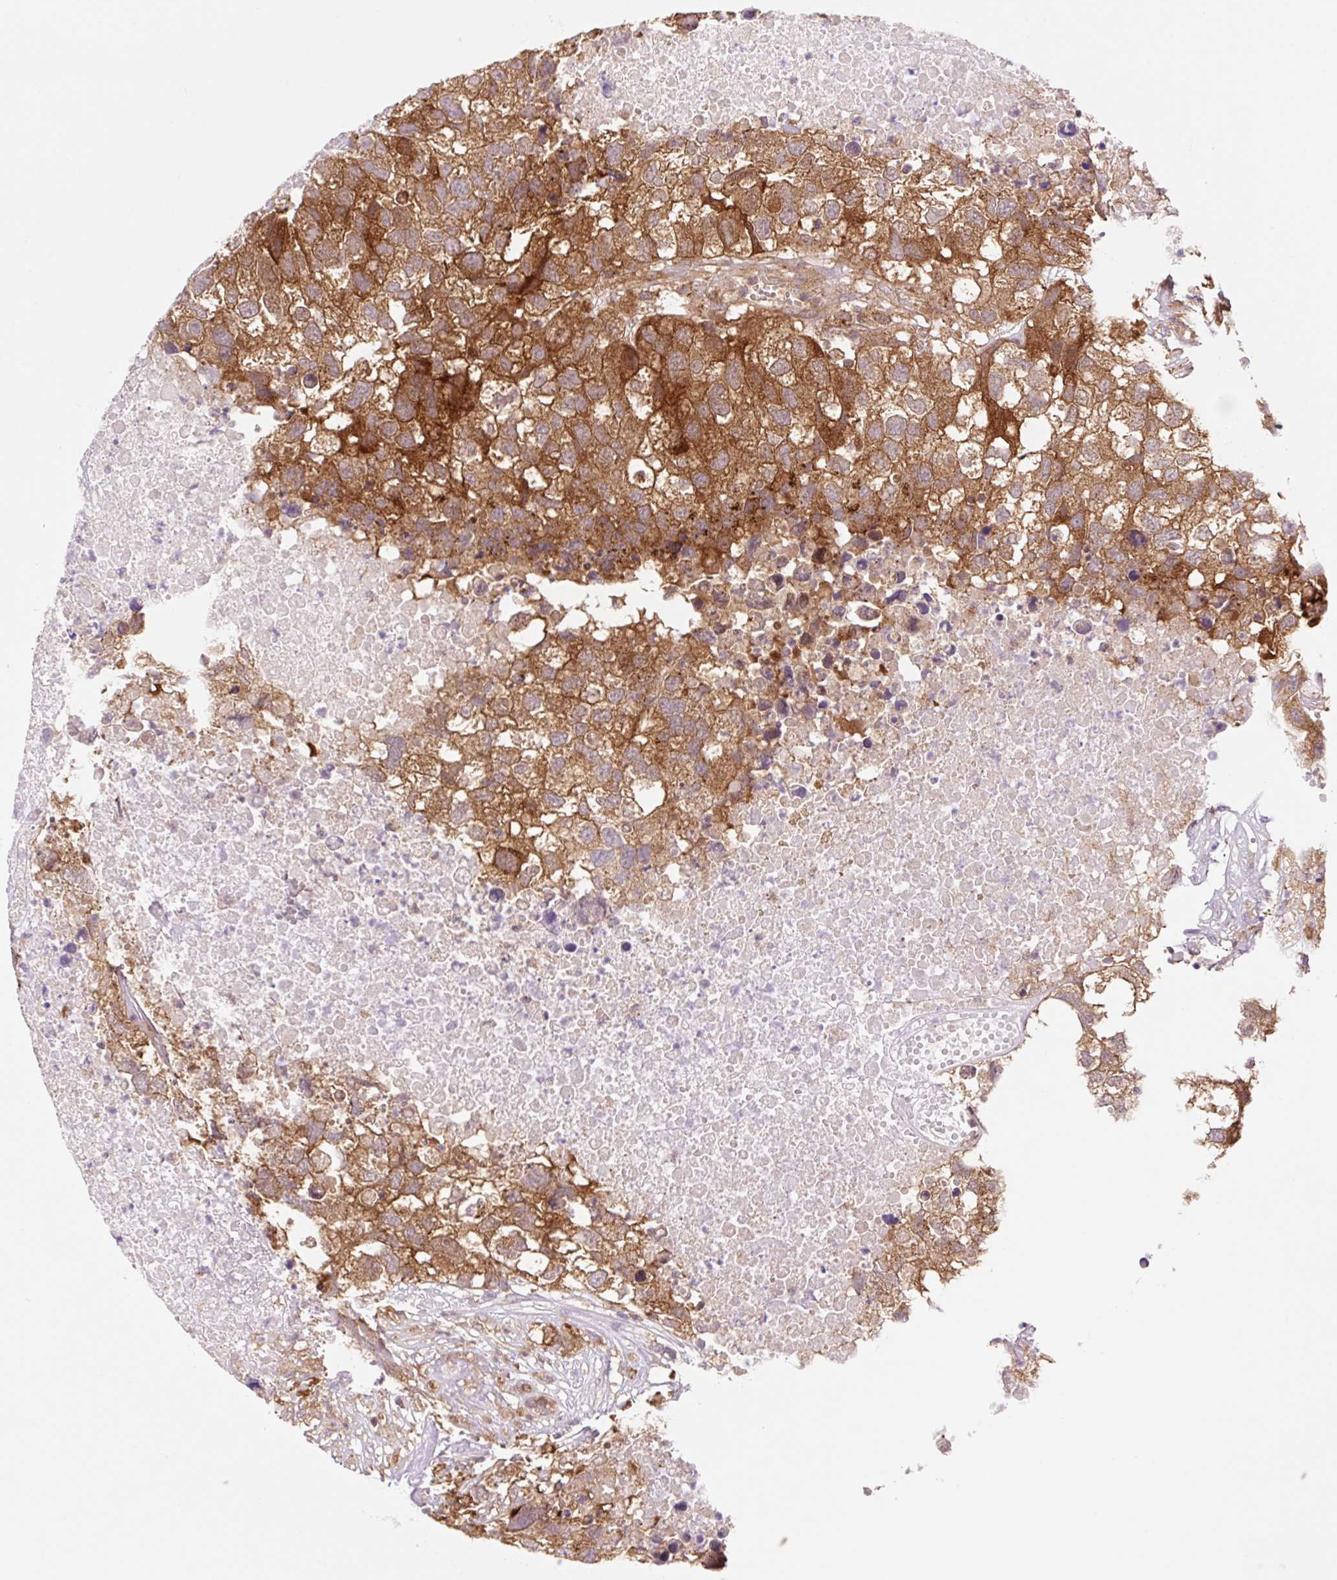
{"staining": {"intensity": "strong", "quantity": ">75%", "location": "cytoplasmic/membranous"}, "tissue": "testis cancer", "cell_type": "Tumor cells", "image_type": "cancer", "snomed": [{"axis": "morphology", "description": "Carcinoma, Embryonal, NOS"}, {"axis": "topography", "description": "Testis"}], "caption": "Protein expression analysis of testis cancer (embryonal carcinoma) shows strong cytoplasmic/membranous staining in approximately >75% of tumor cells.", "gene": "VPS4A", "patient": {"sex": "male", "age": 83}}